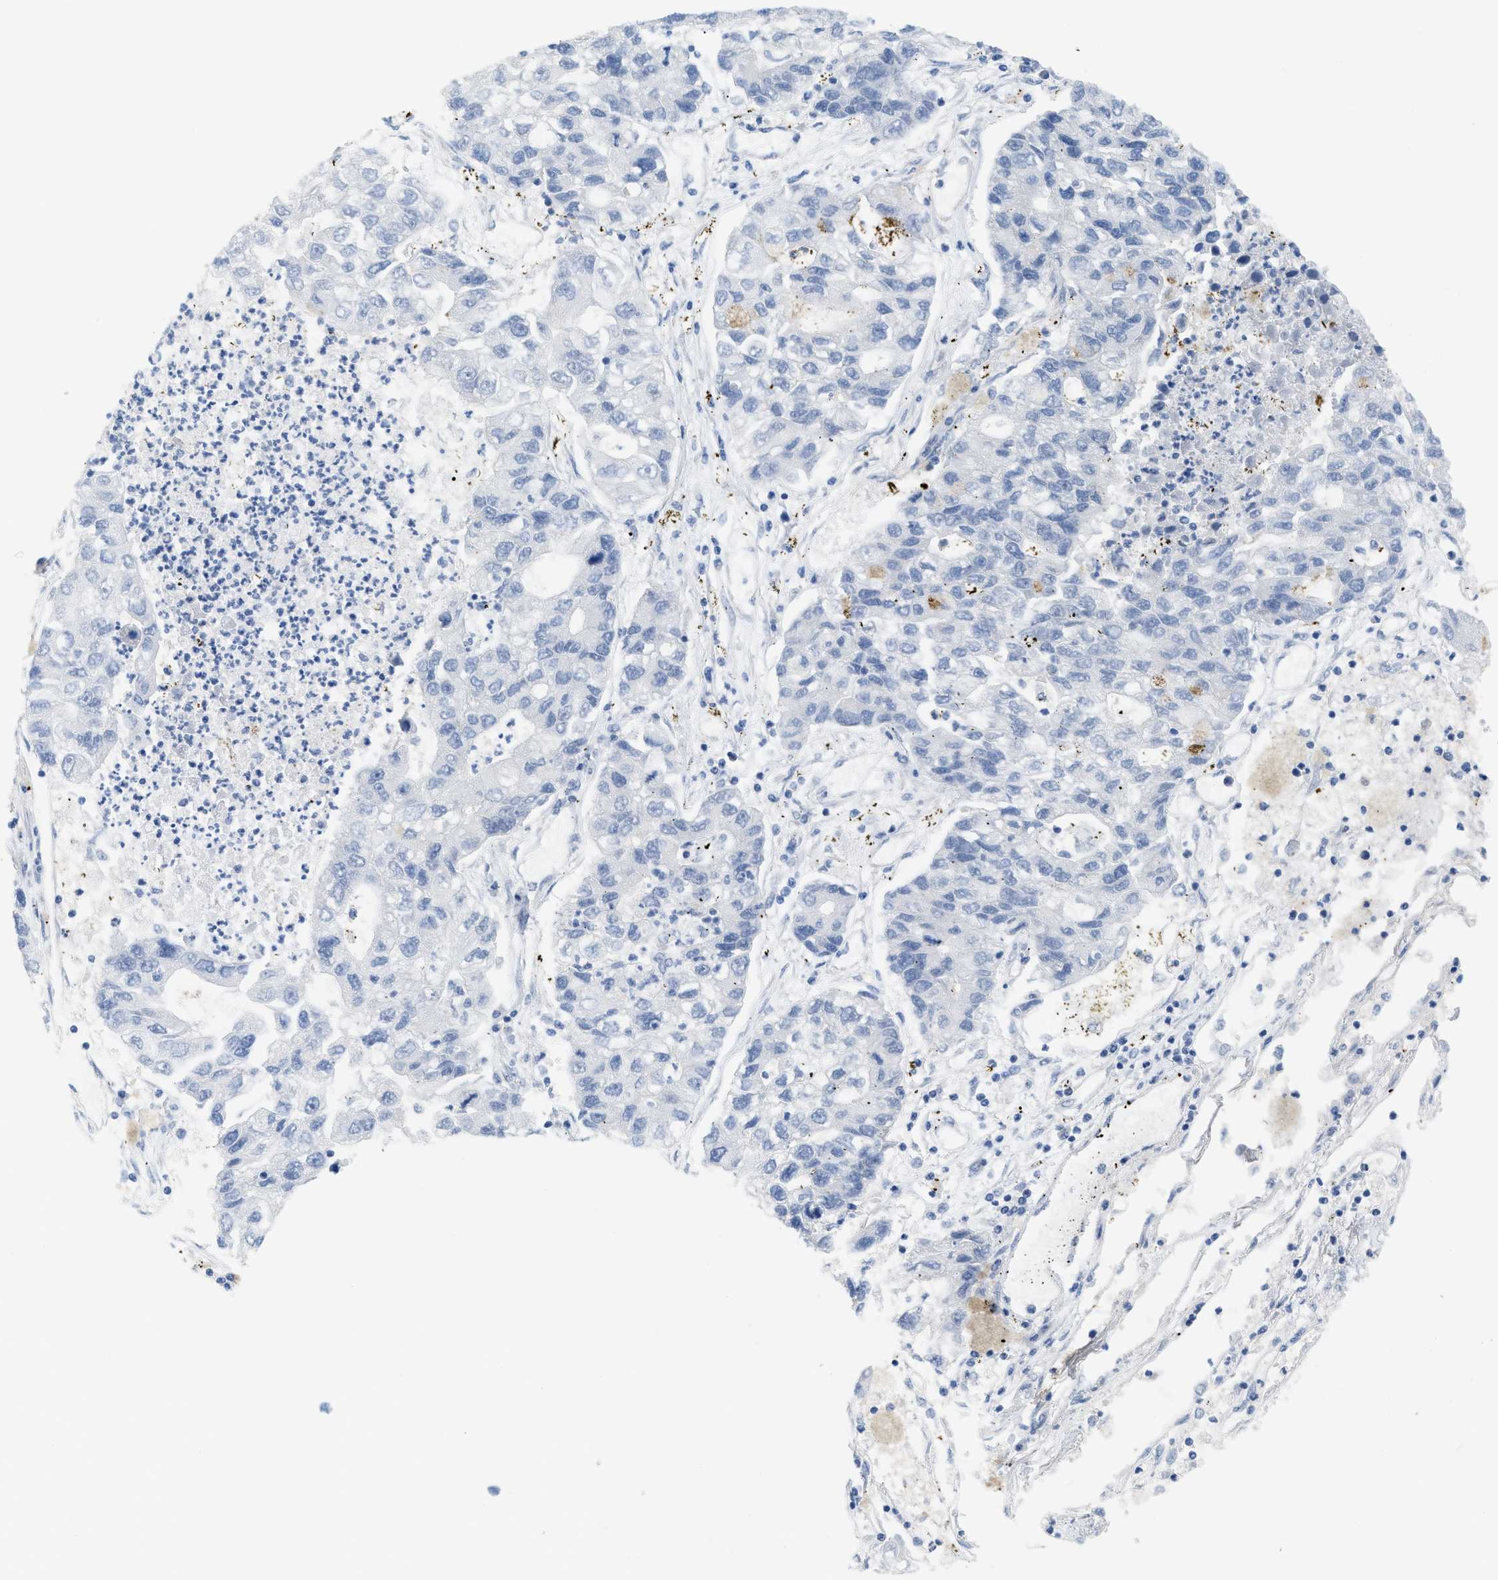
{"staining": {"intensity": "negative", "quantity": "none", "location": "none"}, "tissue": "lung cancer", "cell_type": "Tumor cells", "image_type": "cancer", "snomed": [{"axis": "morphology", "description": "Adenocarcinoma, NOS"}, {"axis": "topography", "description": "Lung"}], "caption": "Immunohistochemical staining of lung cancer (adenocarcinoma) demonstrates no significant expression in tumor cells.", "gene": "TNFAIP1", "patient": {"sex": "female", "age": 51}}